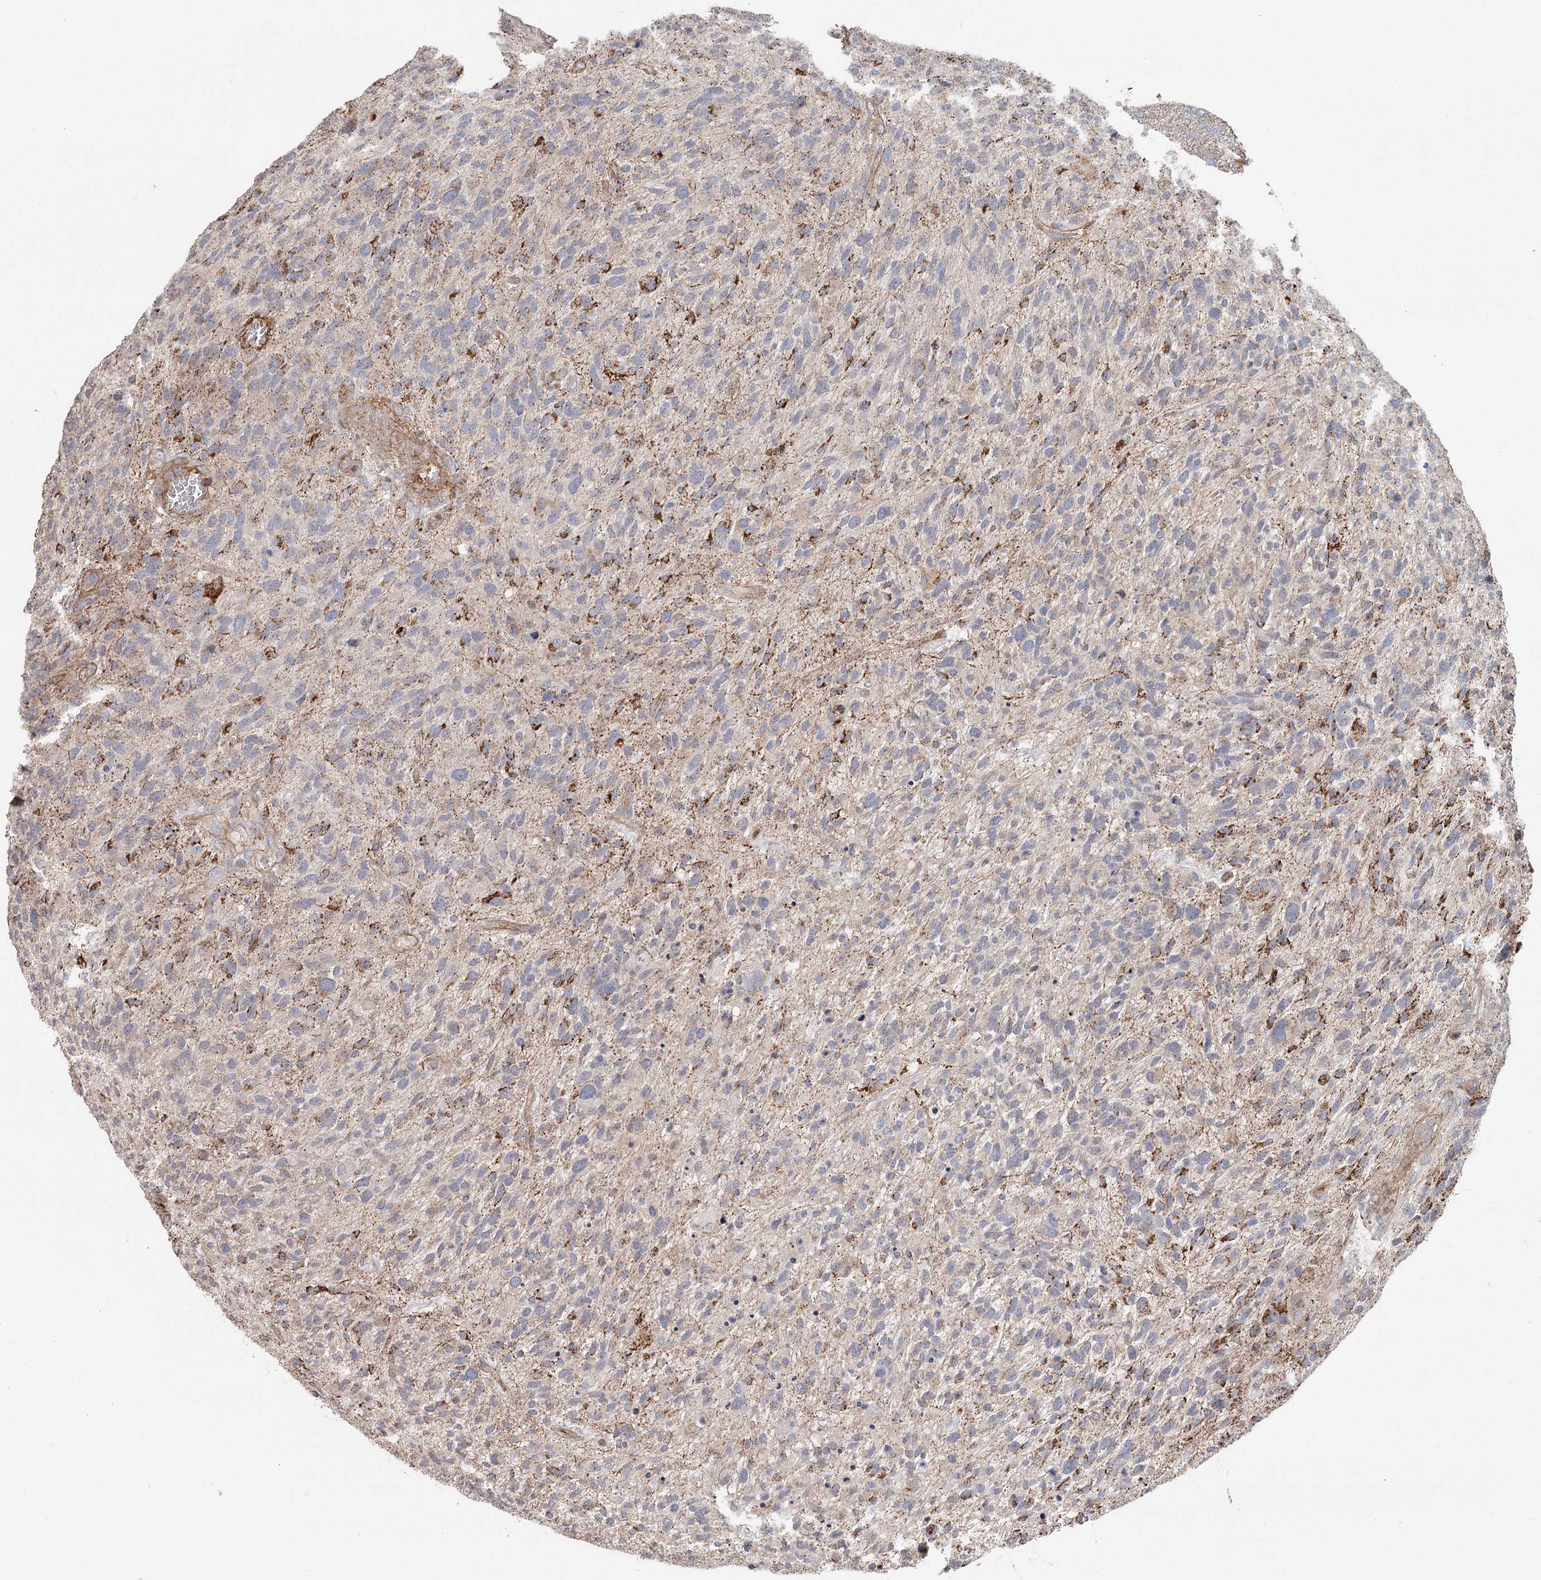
{"staining": {"intensity": "moderate", "quantity": "<25%", "location": "cytoplasmic/membranous"}, "tissue": "glioma", "cell_type": "Tumor cells", "image_type": "cancer", "snomed": [{"axis": "morphology", "description": "Glioma, malignant, High grade"}, {"axis": "topography", "description": "Brain"}], "caption": "Protein staining of malignant high-grade glioma tissue shows moderate cytoplasmic/membranous expression in about <25% of tumor cells.", "gene": "DHRS9", "patient": {"sex": "male", "age": 47}}